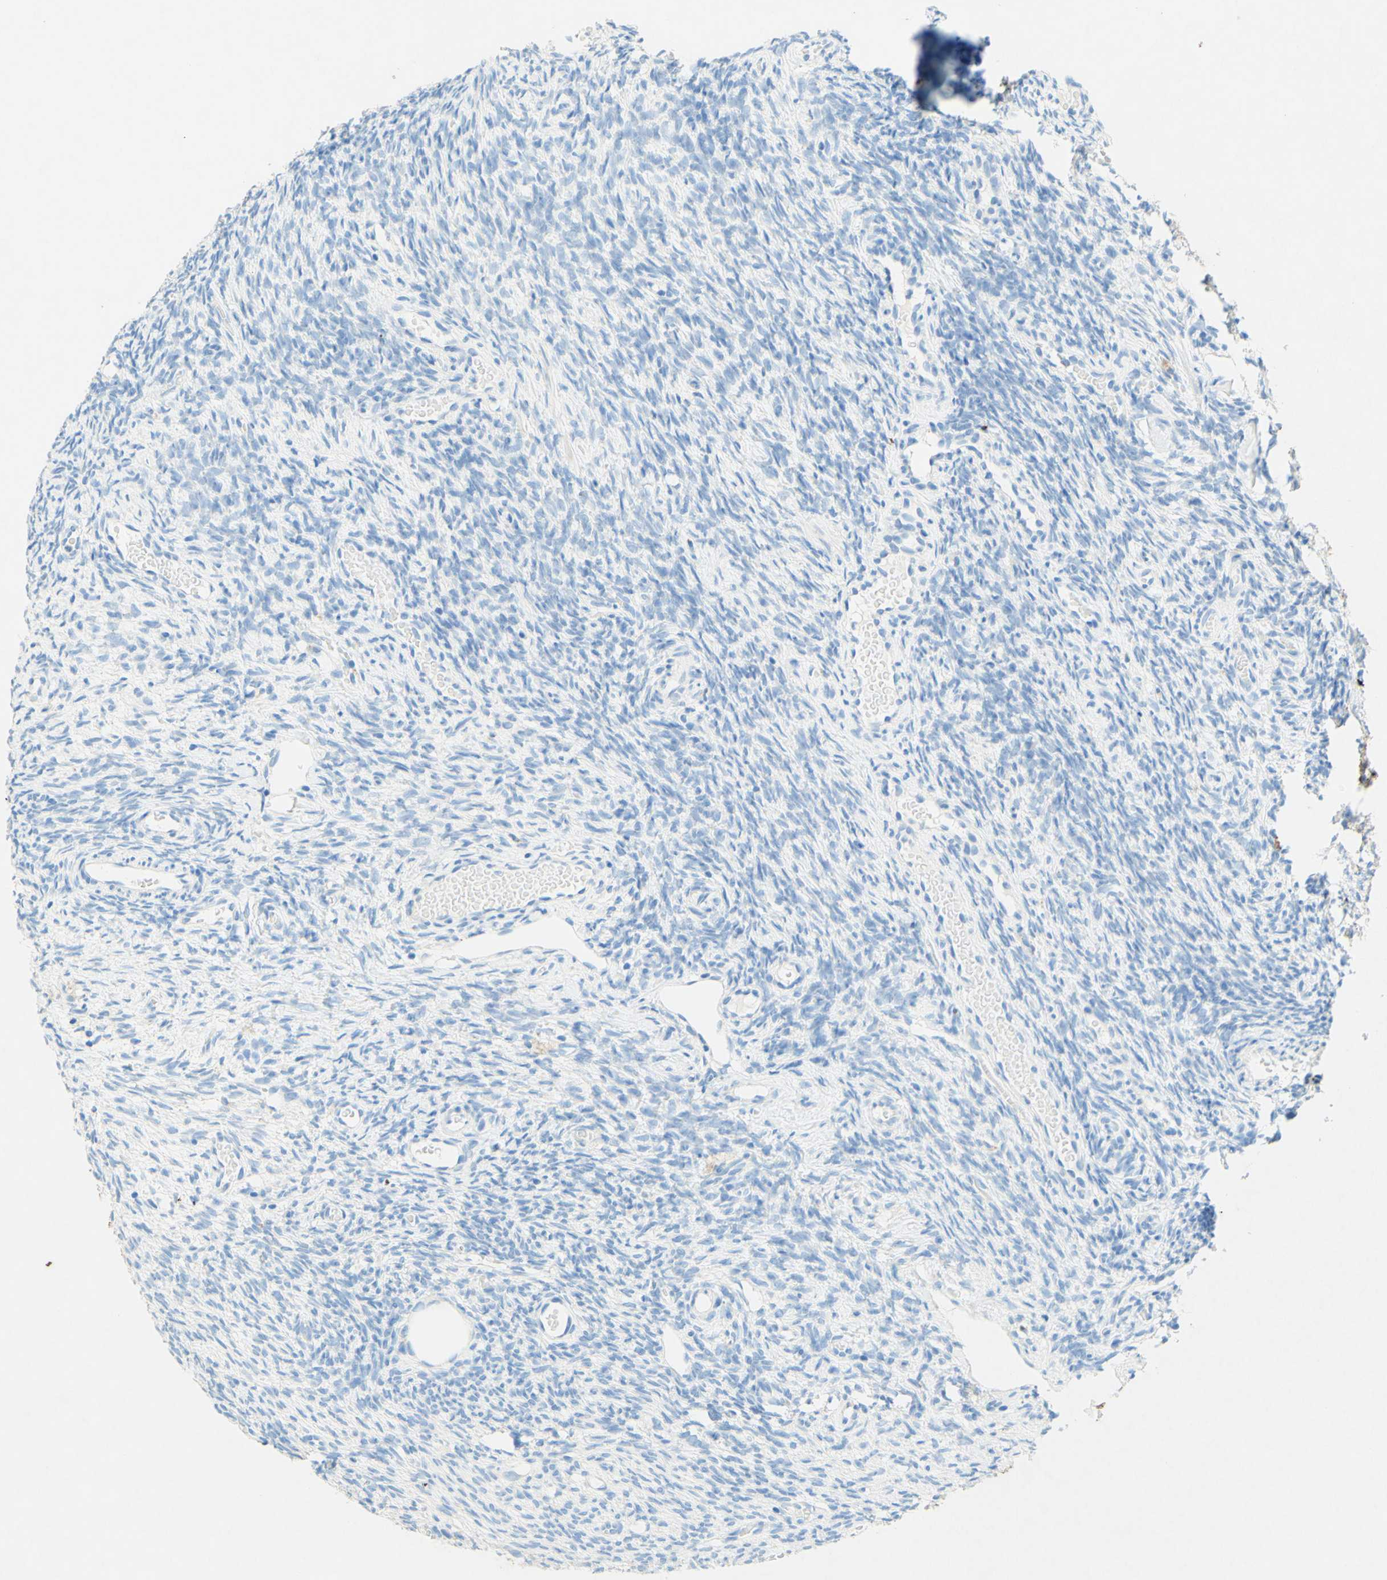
{"staining": {"intensity": "negative", "quantity": "none", "location": "none"}, "tissue": "ovary", "cell_type": "Ovarian stroma cells", "image_type": "normal", "snomed": [{"axis": "morphology", "description": "Normal tissue, NOS"}, {"axis": "topography", "description": "Ovary"}], "caption": "DAB (3,3'-diaminobenzidine) immunohistochemical staining of benign ovary reveals no significant expression in ovarian stroma cells. (DAB (3,3'-diaminobenzidine) immunohistochemistry, high magnification).", "gene": "SLC46A1", "patient": {"sex": "female", "age": 35}}